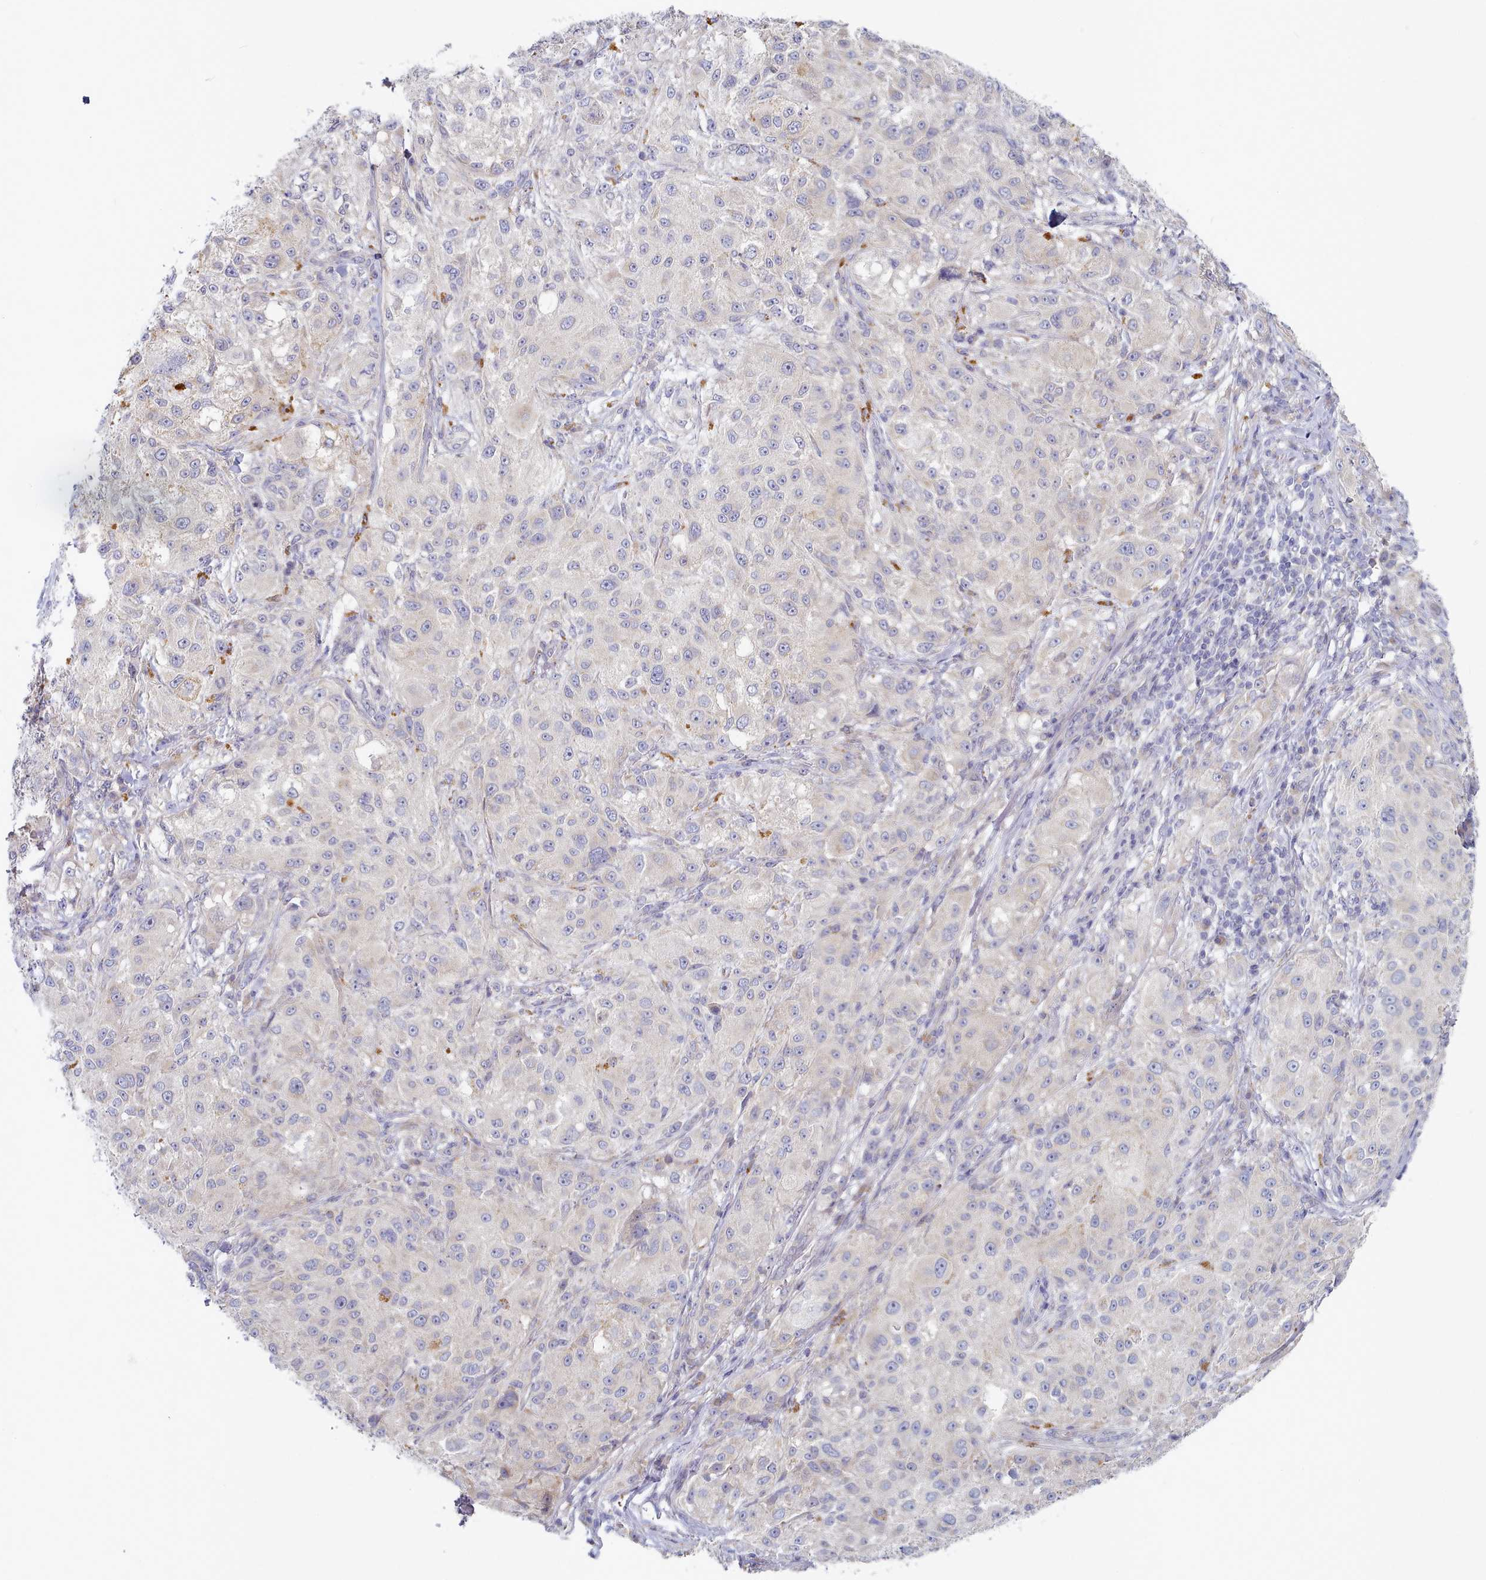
{"staining": {"intensity": "negative", "quantity": "none", "location": "none"}, "tissue": "melanoma", "cell_type": "Tumor cells", "image_type": "cancer", "snomed": [{"axis": "morphology", "description": "Necrosis, NOS"}, {"axis": "morphology", "description": "Malignant melanoma, NOS"}, {"axis": "topography", "description": "Skin"}], "caption": "High power microscopy image of an IHC micrograph of malignant melanoma, revealing no significant positivity in tumor cells.", "gene": "TYW1B", "patient": {"sex": "female", "age": 87}}